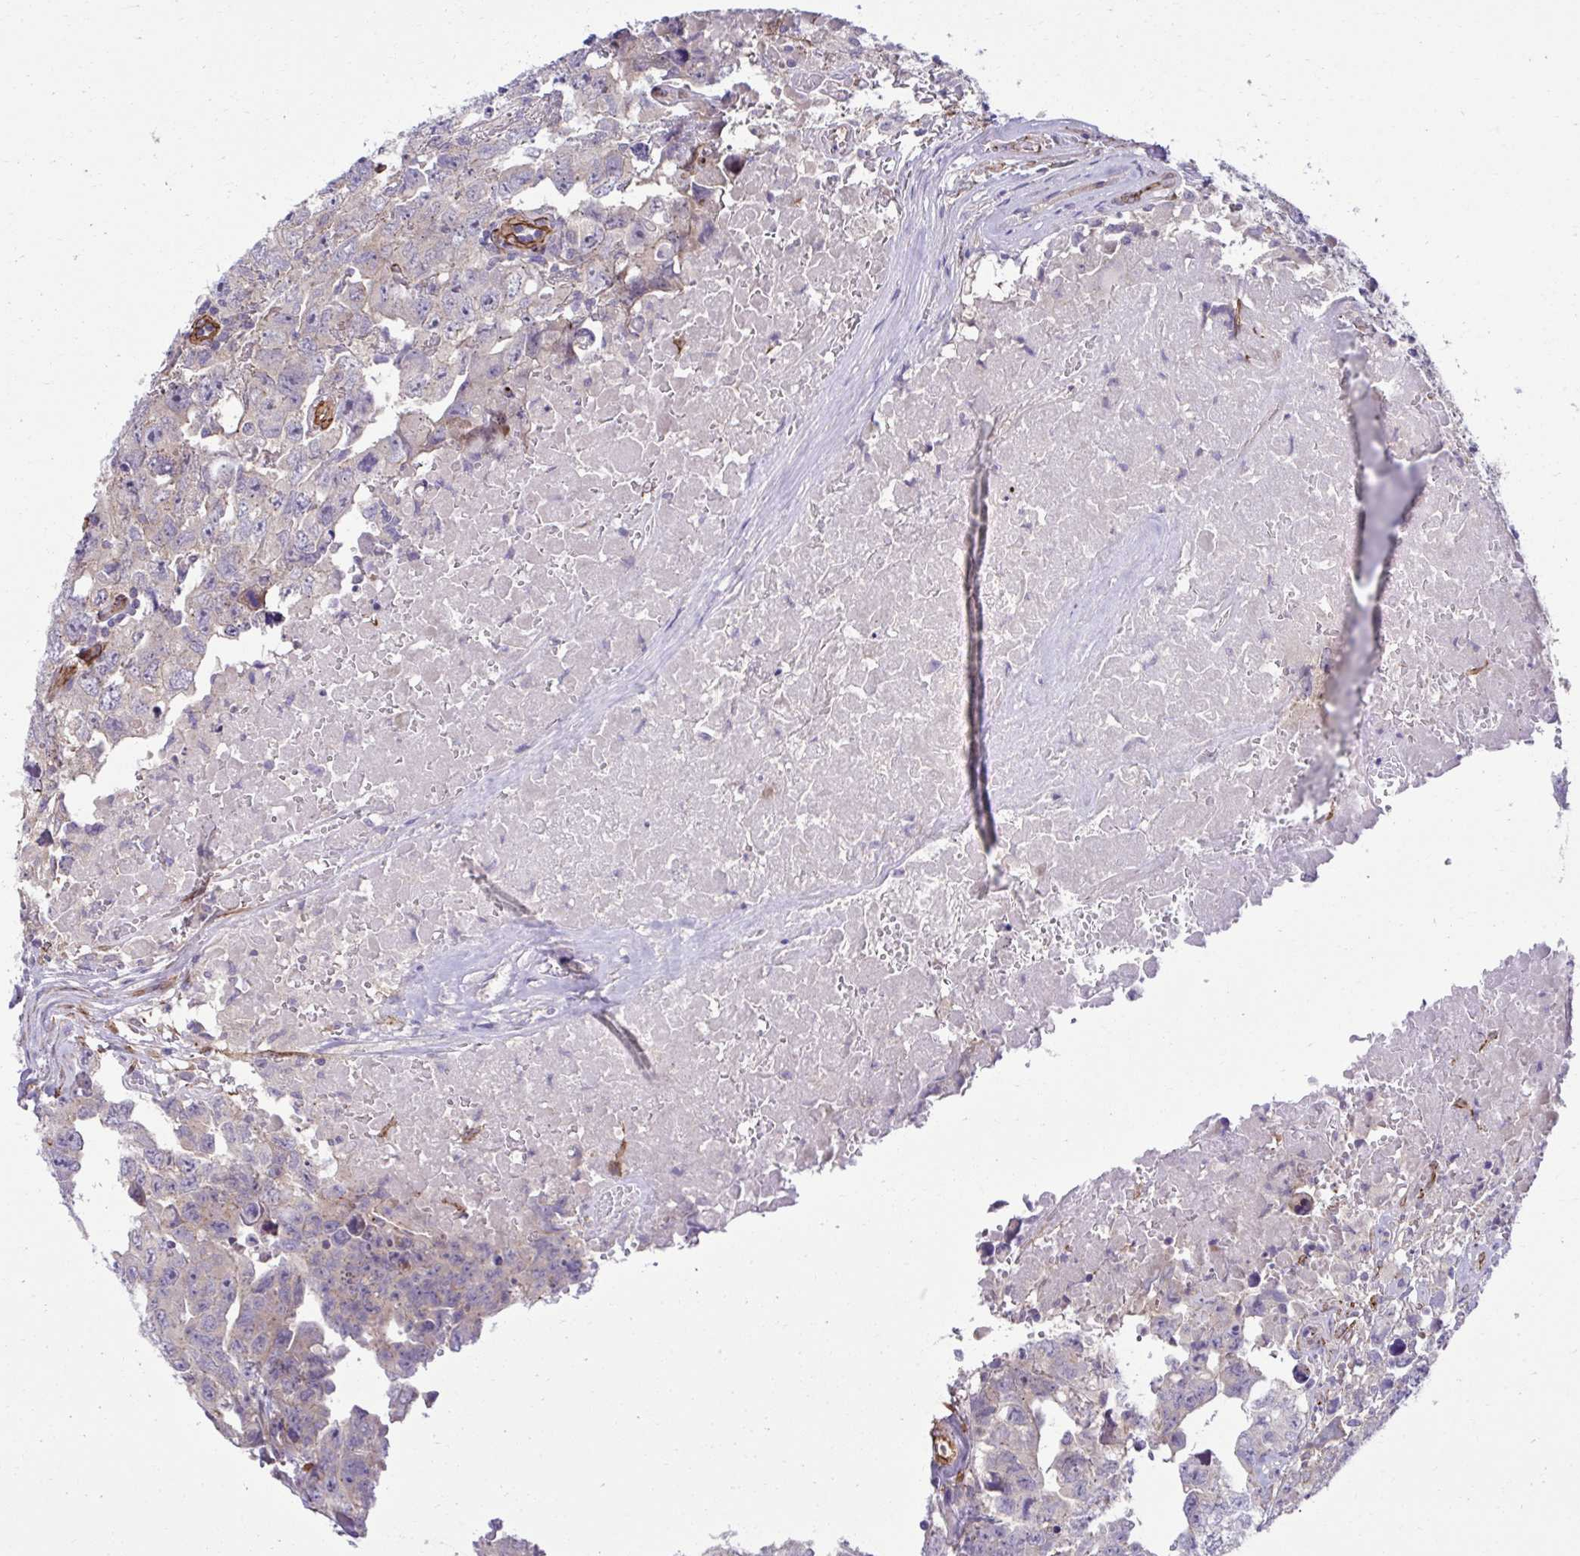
{"staining": {"intensity": "negative", "quantity": "none", "location": "none"}, "tissue": "testis cancer", "cell_type": "Tumor cells", "image_type": "cancer", "snomed": [{"axis": "morphology", "description": "Carcinoma, Embryonal, NOS"}, {"axis": "topography", "description": "Testis"}], "caption": "Protein analysis of testis embryonal carcinoma reveals no significant expression in tumor cells.", "gene": "TRIM52", "patient": {"sex": "male", "age": 22}}